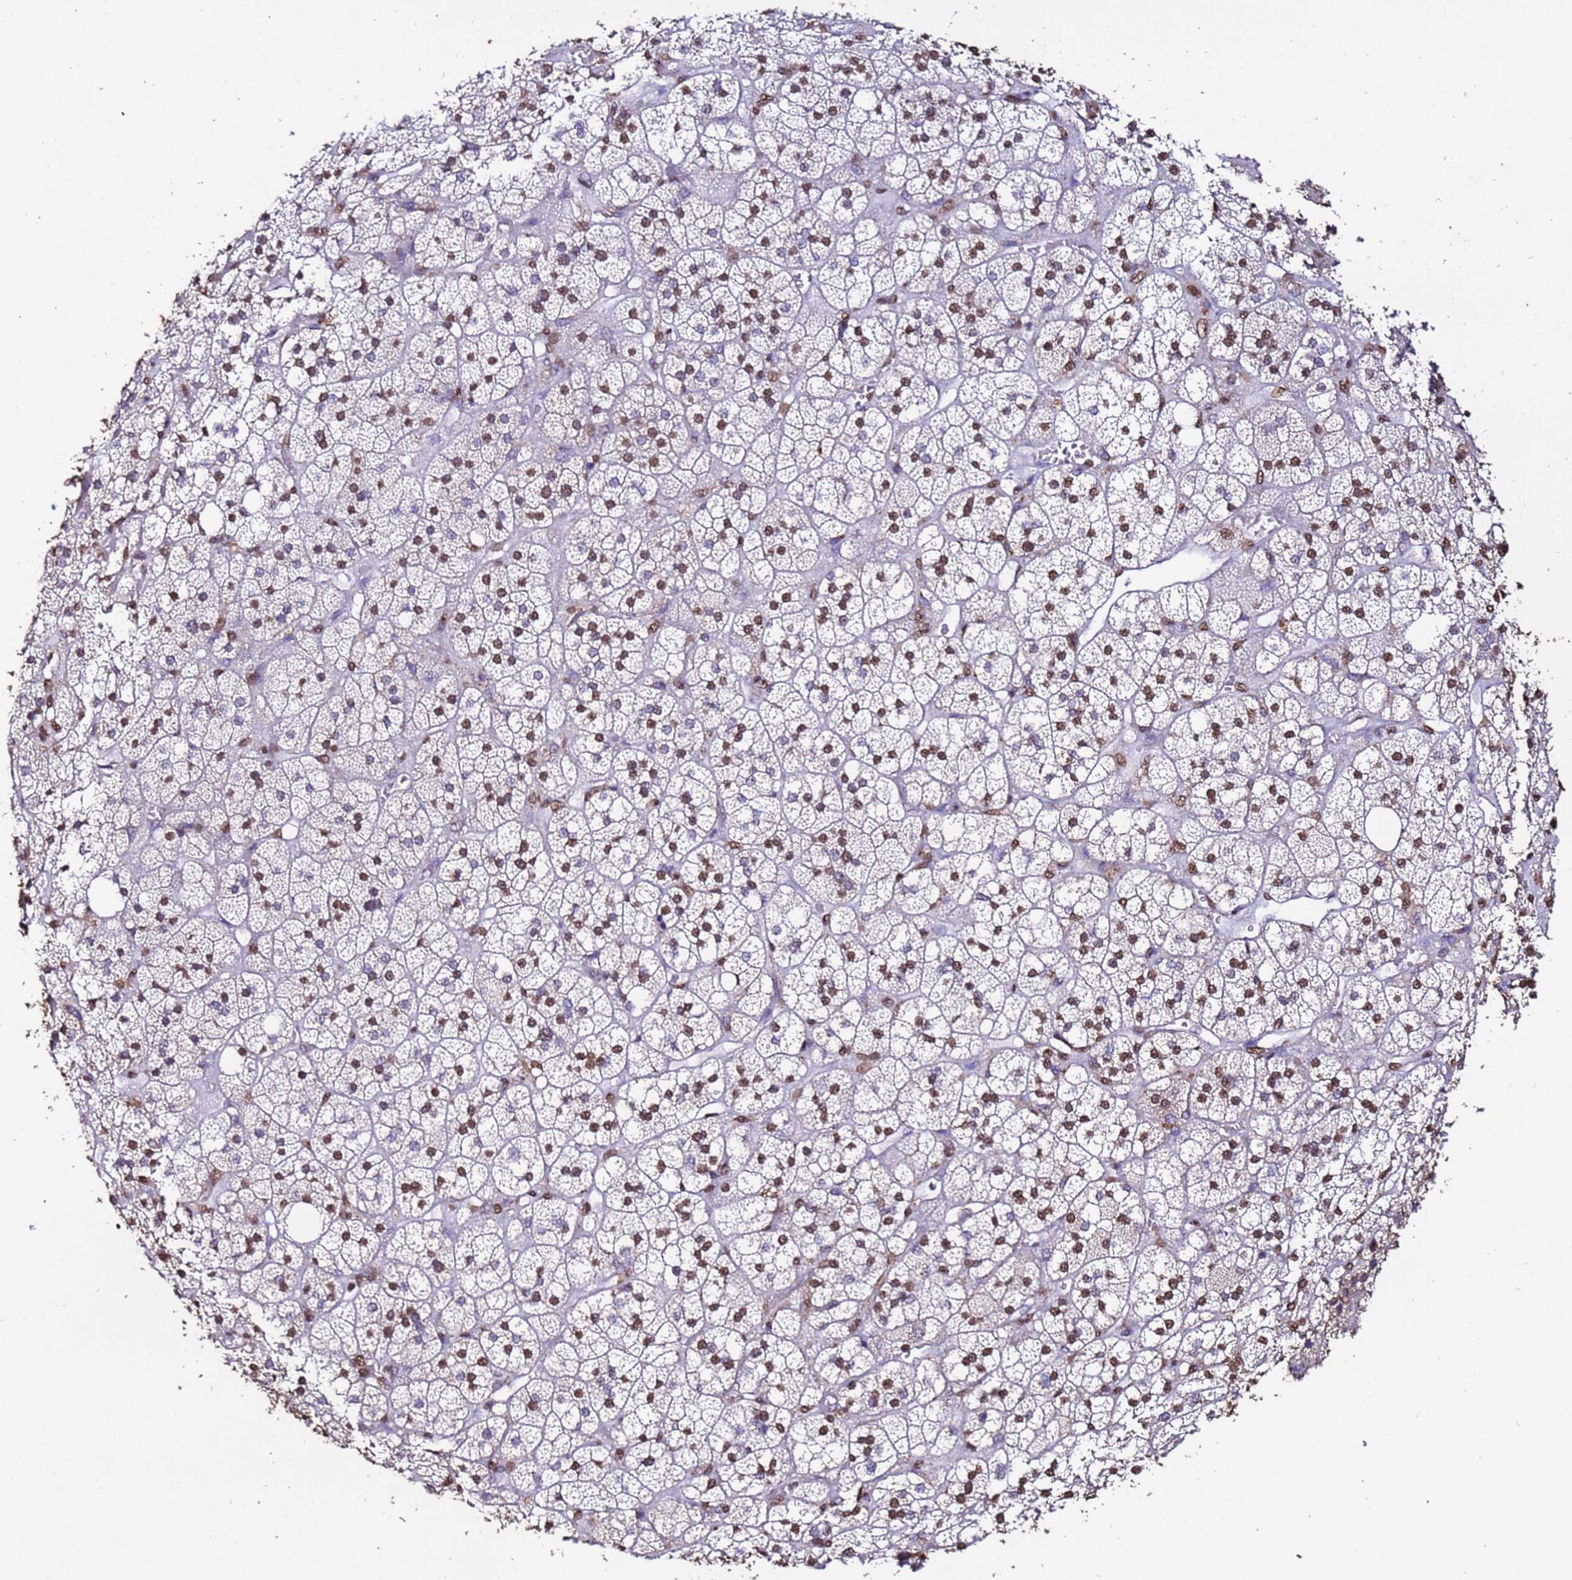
{"staining": {"intensity": "moderate", "quantity": ">75%", "location": "nuclear"}, "tissue": "adrenal gland", "cell_type": "Glandular cells", "image_type": "normal", "snomed": [{"axis": "morphology", "description": "Normal tissue, NOS"}, {"axis": "topography", "description": "Adrenal gland"}], "caption": "Human adrenal gland stained with a brown dye demonstrates moderate nuclear positive expression in approximately >75% of glandular cells.", "gene": "TRIP6", "patient": {"sex": "male", "age": 61}}